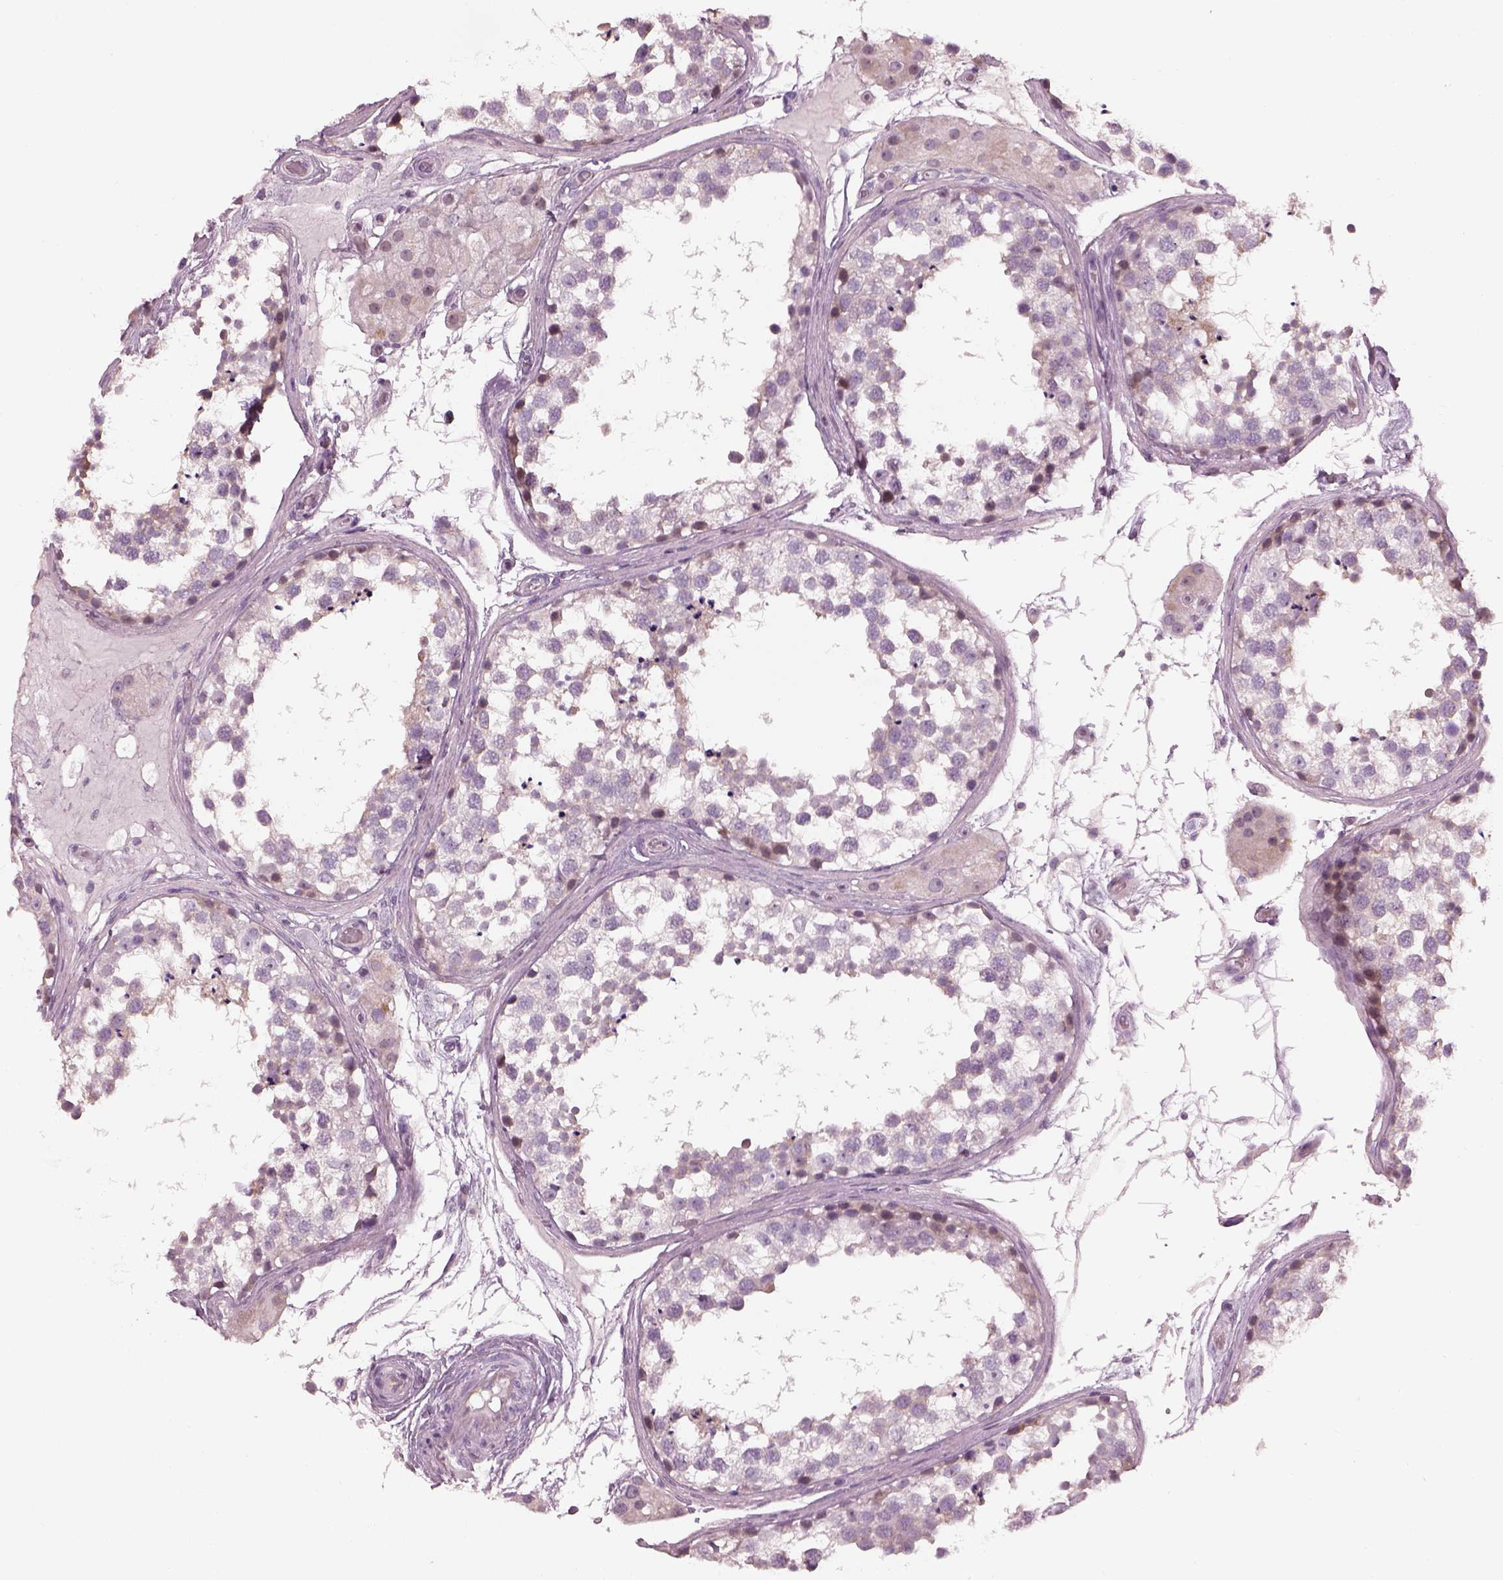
{"staining": {"intensity": "weak", "quantity": "<25%", "location": "cytoplasmic/membranous"}, "tissue": "testis", "cell_type": "Cells in seminiferous ducts", "image_type": "normal", "snomed": [{"axis": "morphology", "description": "Normal tissue, NOS"}, {"axis": "morphology", "description": "Seminoma, NOS"}, {"axis": "topography", "description": "Testis"}], "caption": "There is no significant staining in cells in seminiferous ducts of testis. Brightfield microscopy of IHC stained with DAB (brown) and hematoxylin (blue), captured at high magnification.", "gene": "CACNG4", "patient": {"sex": "male", "age": 65}}